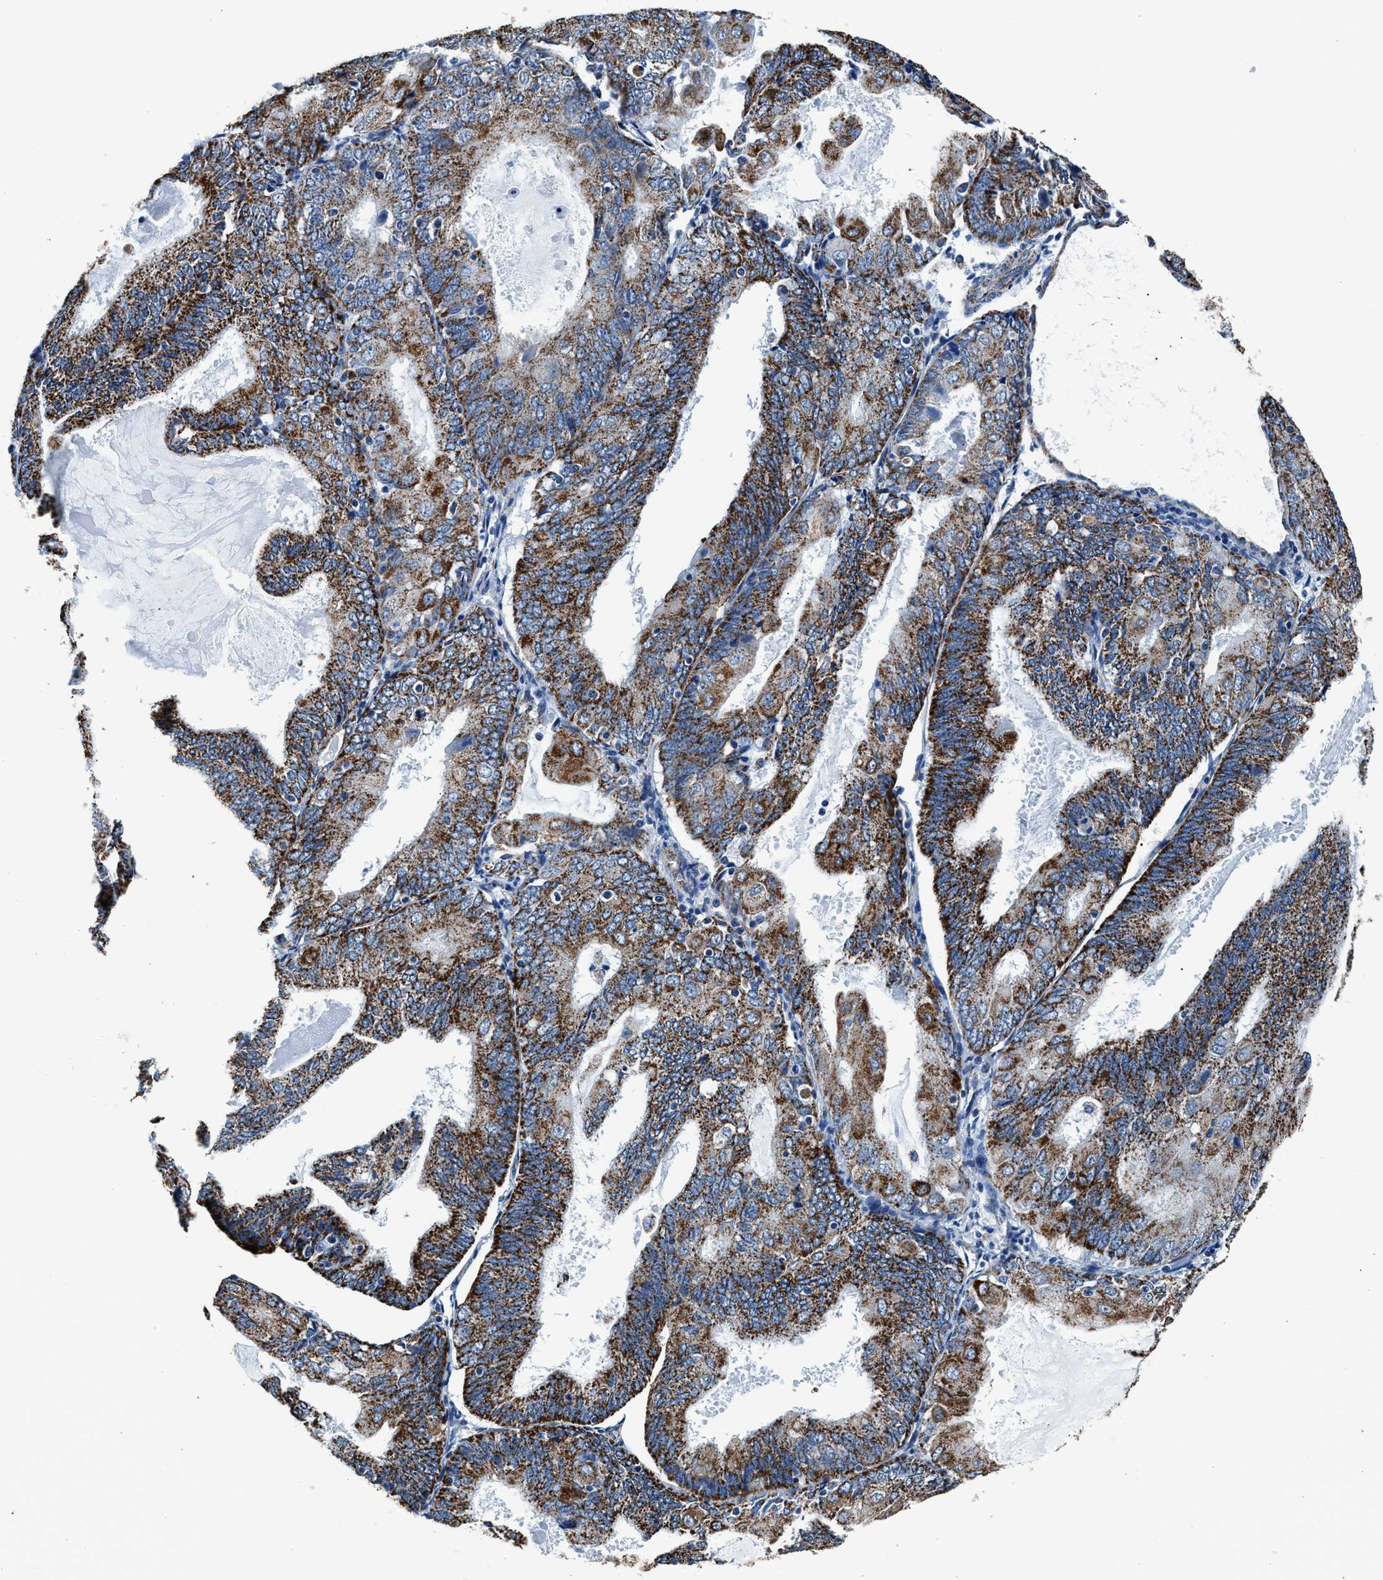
{"staining": {"intensity": "strong", "quantity": ">75%", "location": "cytoplasmic/membranous"}, "tissue": "endometrial cancer", "cell_type": "Tumor cells", "image_type": "cancer", "snomed": [{"axis": "morphology", "description": "Adenocarcinoma, NOS"}, {"axis": "topography", "description": "Endometrium"}], "caption": "Protein staining of endometrial adenocarcinoma tissue demonstrates strong cytoplasmic/membranous expression in about >75% of tumor cells.", "gene": "HIBADH", "patient": {"sex": "female", "age": 81}}